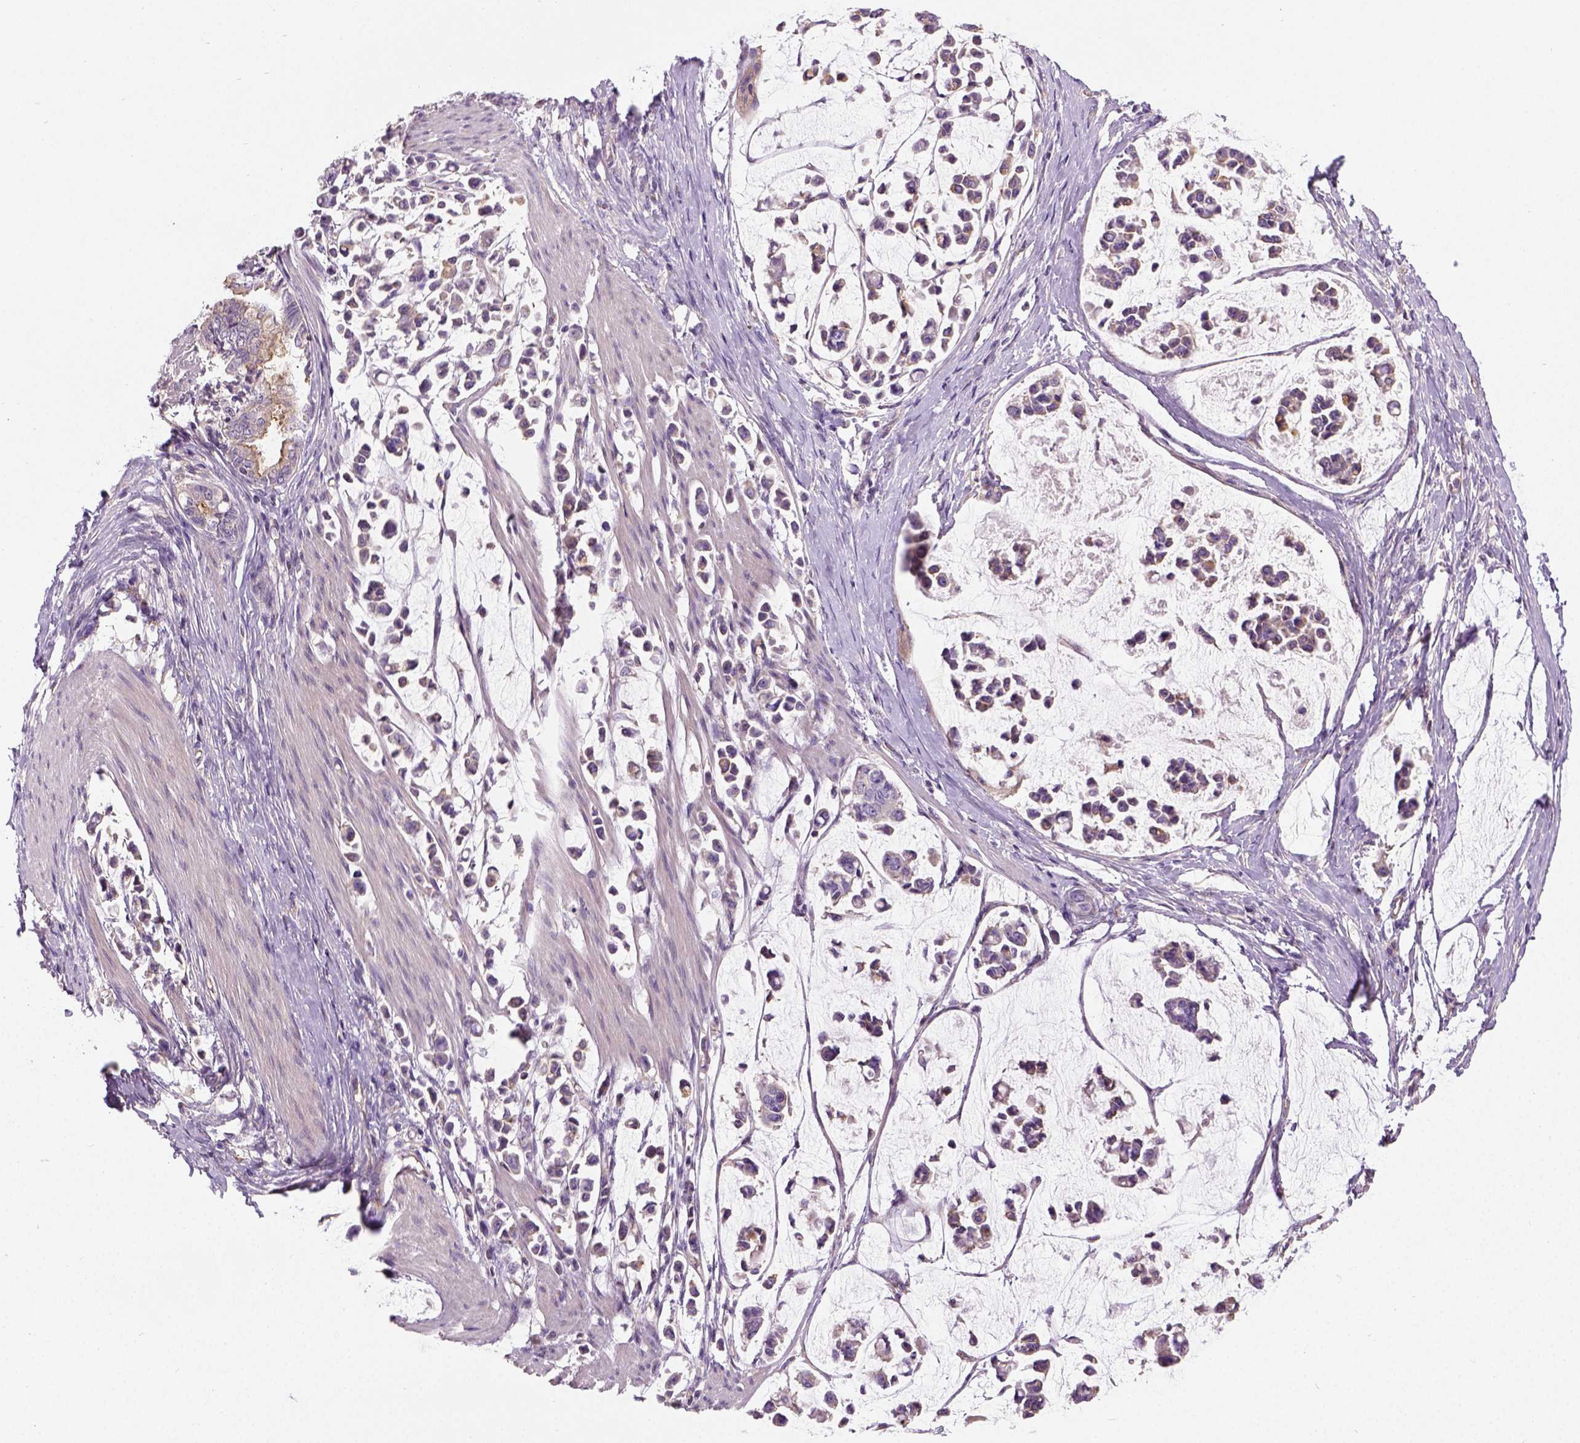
{"staining": {"intensity": "weak", "quantity": ">75%", "location": "cytoplasmic/membranous"}, "tissue": "stomach cancer", "cell_type": "Tumor cells", "image_type": "cancer", "snomed": [{"axis": "morphology", "description": "Adenocarcinoma, NOS"}, {"axis": "topography", "description": "Stomach"}], "caption": "Adenocarcinoma (stomach) stained for a protein displays weak cytoplasmic/membranous positivity in tumor cells. (brown staining indicates protein expression, while blue staining denotes nuclei).", "gene": "CRACR2A", "patient": {"sex": "male", "age": 82}}